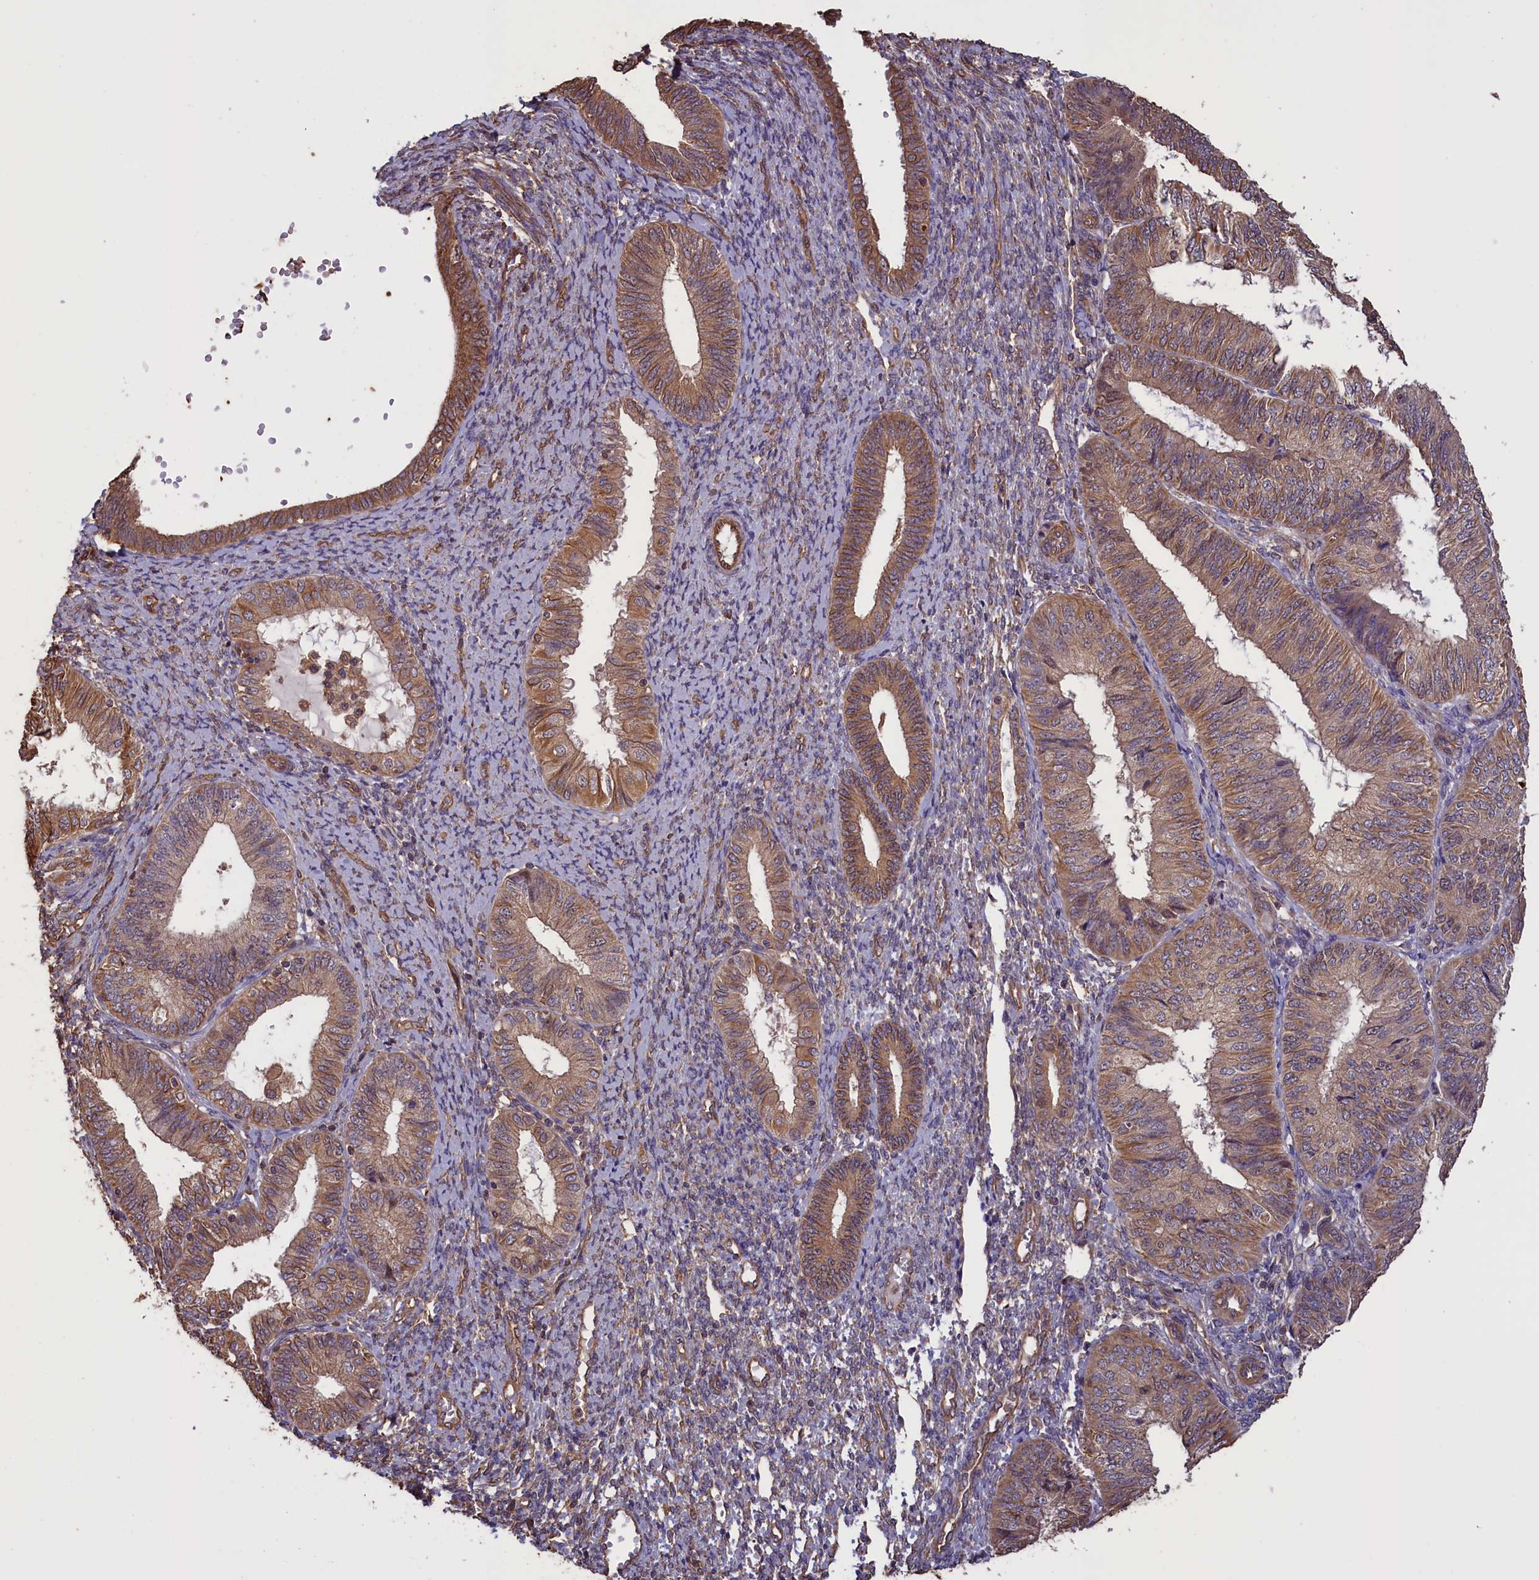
{"staining": {"intensity": "moderate", "quantity": "25%-75%", "location": "cytoplasmic/membranous"}, "tissue": "endometrial cancer", "cell_type": "Tumor cells", "image_type": "cancer", "snomed": [{"axis": "morphology", "description": "Adenocarcinoma, NOS"}, {"axis": "topography", "description": "Endometrium"}], "caption": "Moderate cytoplasmic/membranous expression for a protein is appreciated in about 25%-75% of tumor cells of endometrial cancer (adenocarcinoma) using IHC.", "gene": "DAPK3", "patient": {"sex": "female", "age": 58}}